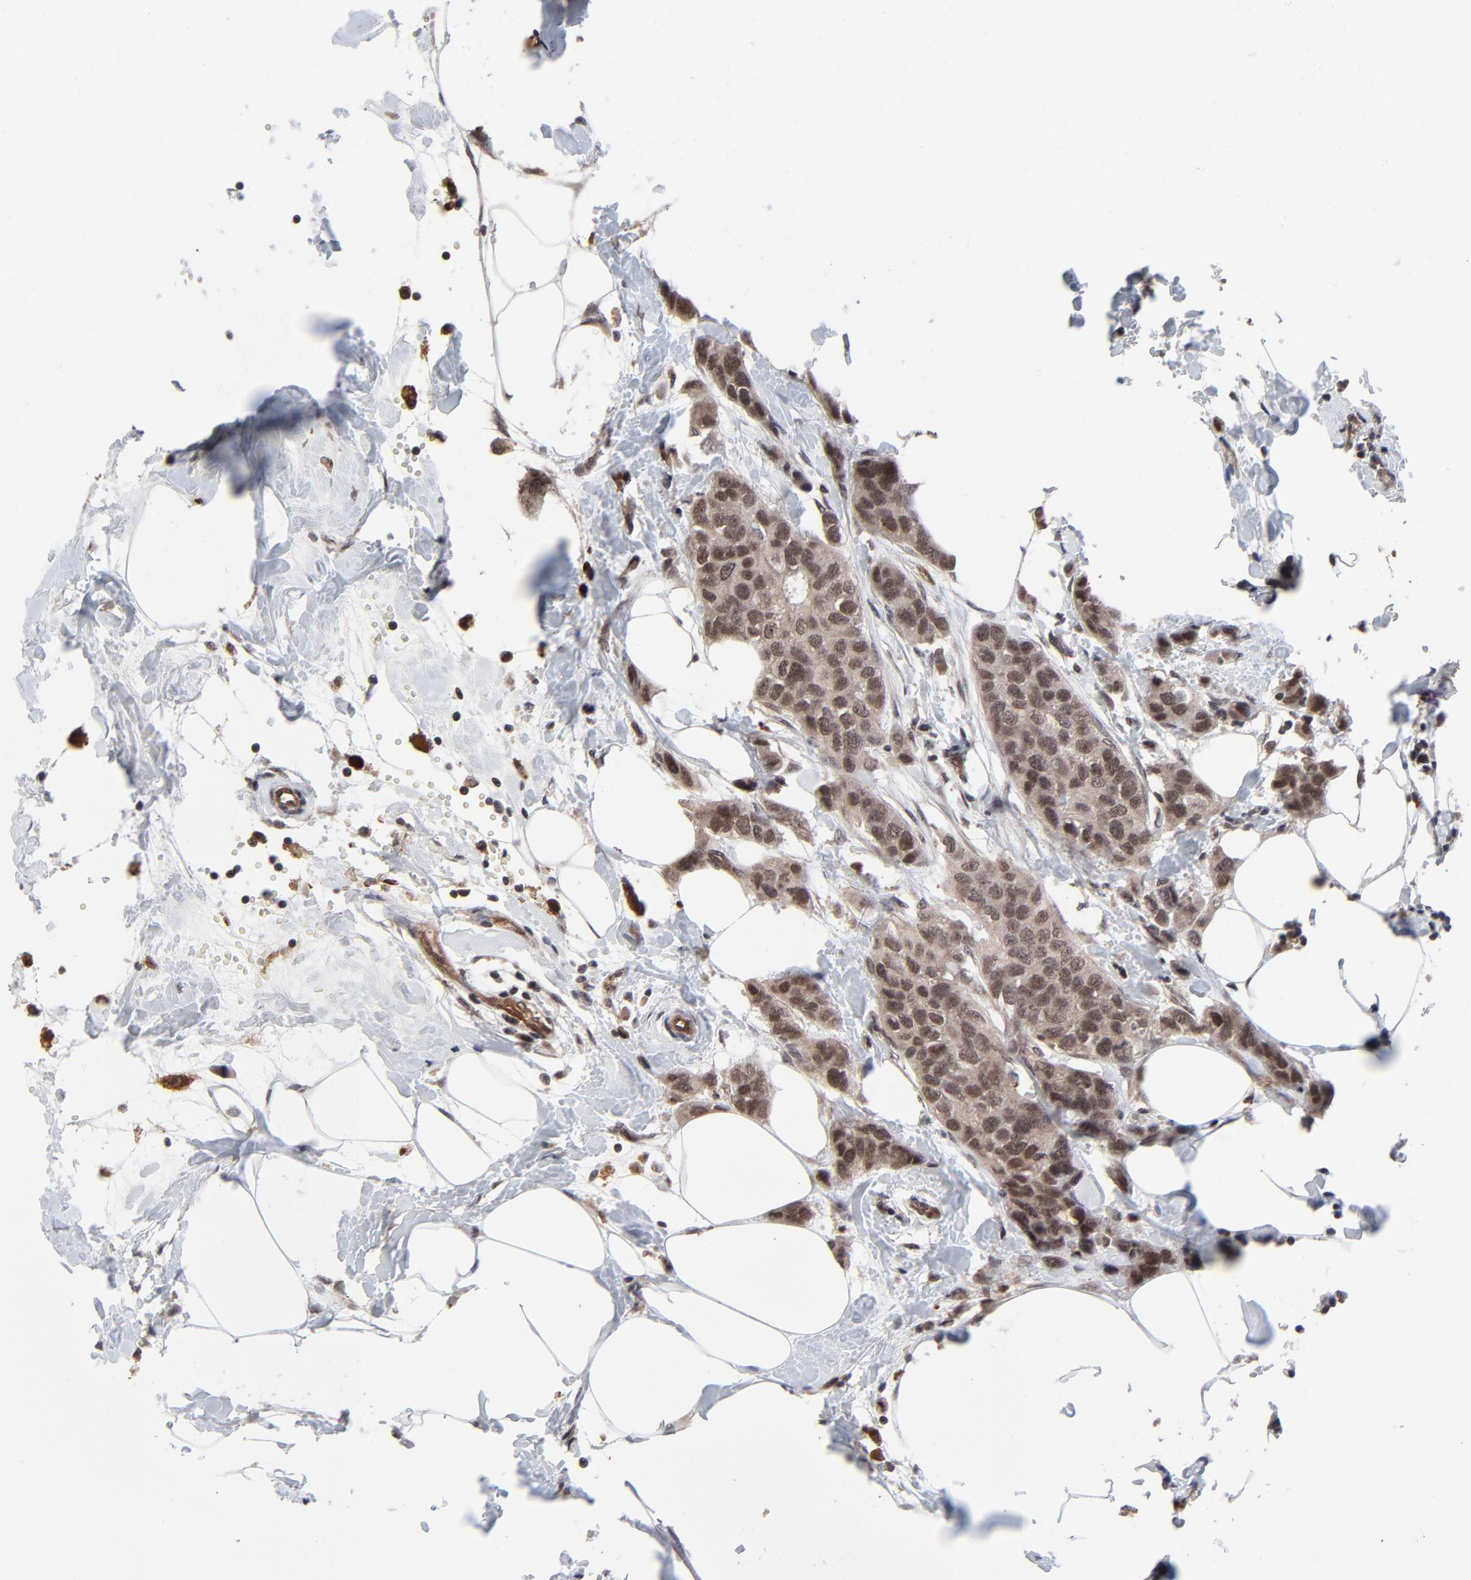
{"staining": {"intensity": "moderate", "quantity": ">75%", "location": "cytoplasmic/membranous,nuclear"}, "tissue": "breast cancer", "cell_type": "Tumor cells", "image_type": "cancer", "snomed": [{"axis": "morphology", "description": "Normal tissue, NOS"}, {"axis": "morphology", "description": "Duct carcinoma"}, {"axis": "topography", "description": "Breast"}], "caption": "About >75% of tumor cells in human breast invasive ductal carcinoma demonstrate moderate cytoplasmic/membranous and nuclear protein expression as visualized by brown immunohistochemical staining.", "gene": "CASP10", "patient": {"sex": "female", "age": 50}}